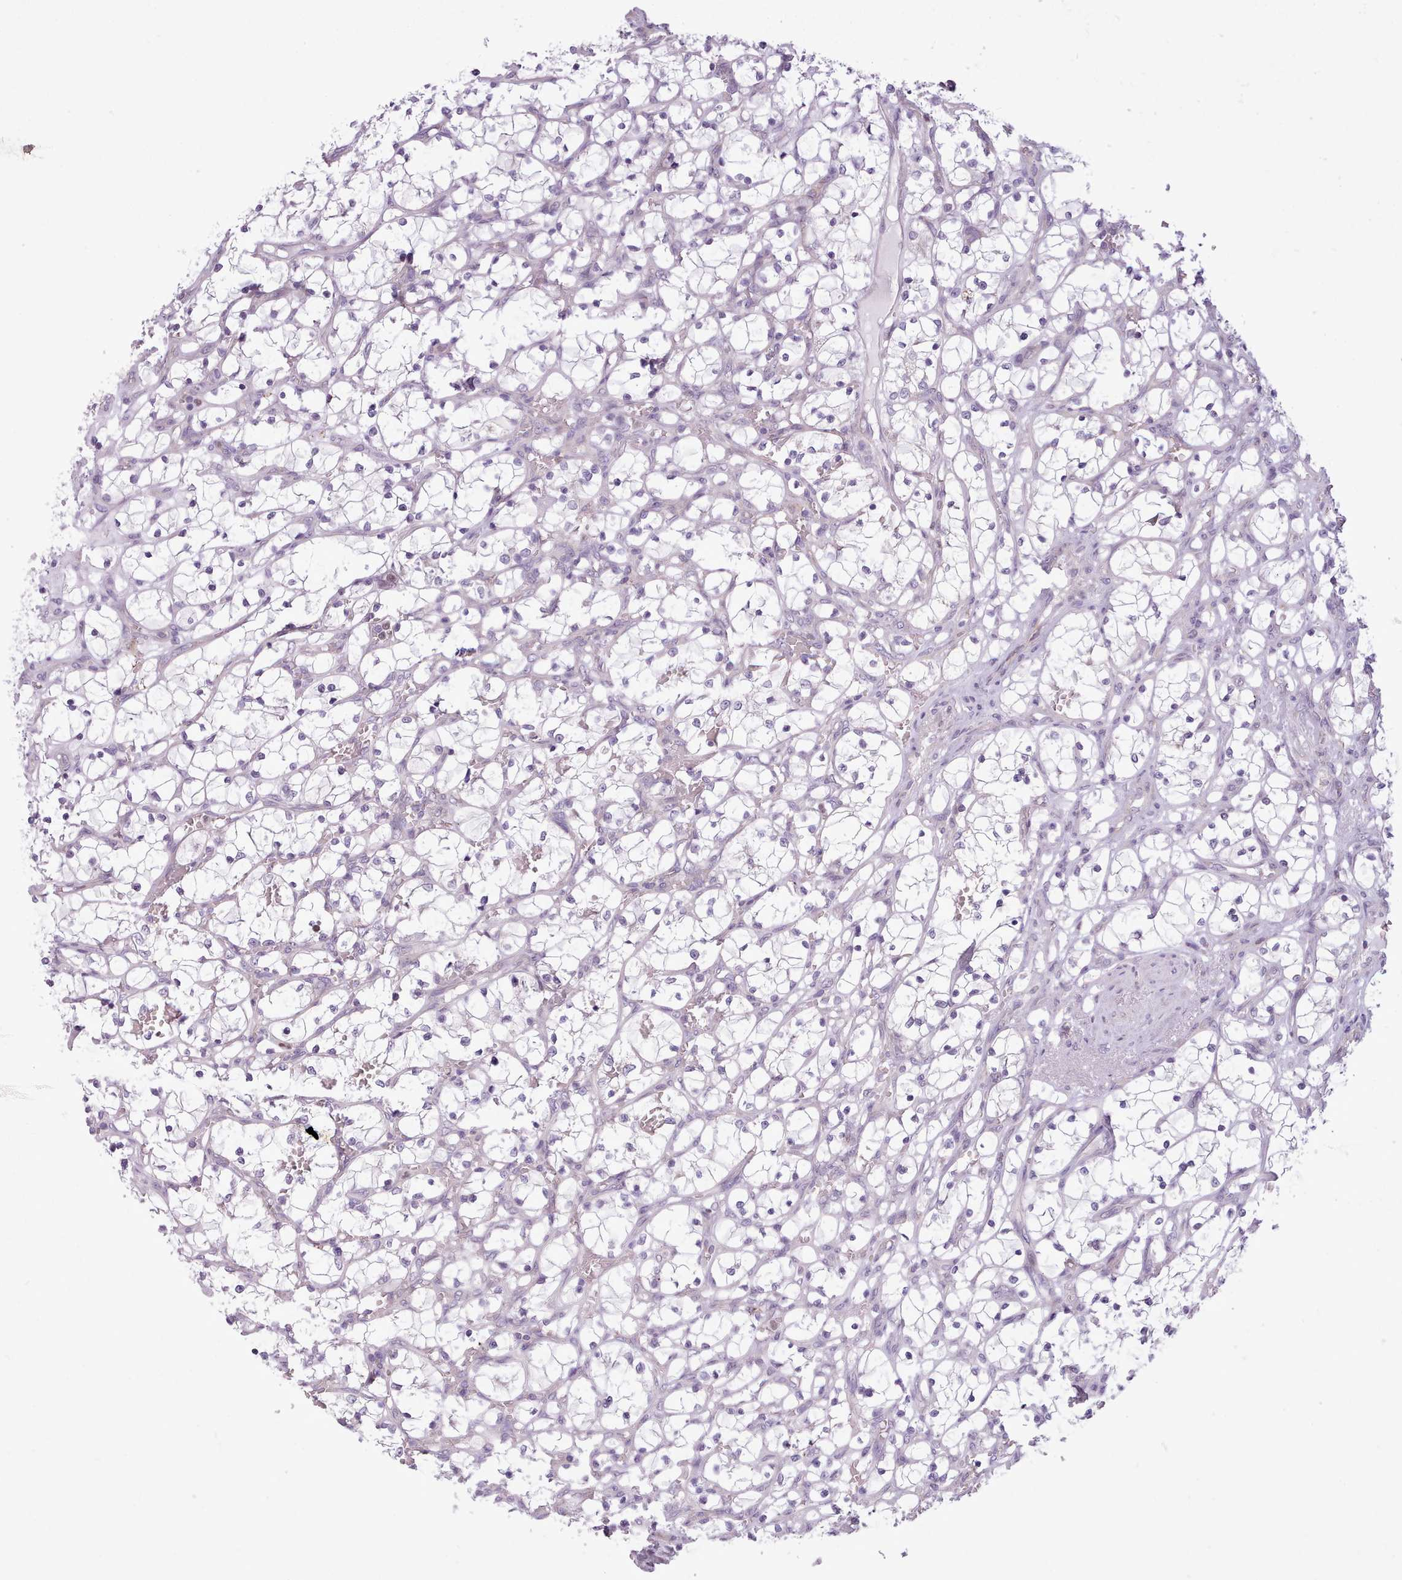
{"staining": {"intensity": "negative", "quantity": "none", "location": "none"}, "tissue": "renal cancer", "cell_type": "Tumor cells", "image_type": "cancer", "snomed": [{"axis": "morphology", "description": "Adenocarcinoma, NOS"}, {"axis": "topography", "description": "Kidney"}], "caption": "This is a histopathology image of immunohistochemistry (IHC) staining of adenocarcinoma (renal), which shows no staining in tumor cells. (DAB (3,3'-diaminobenzidine) immunohistochemistry (IHC), high magnification).", "gene": "SLURP1", "patient": {"sex": "female", "age": 69}}